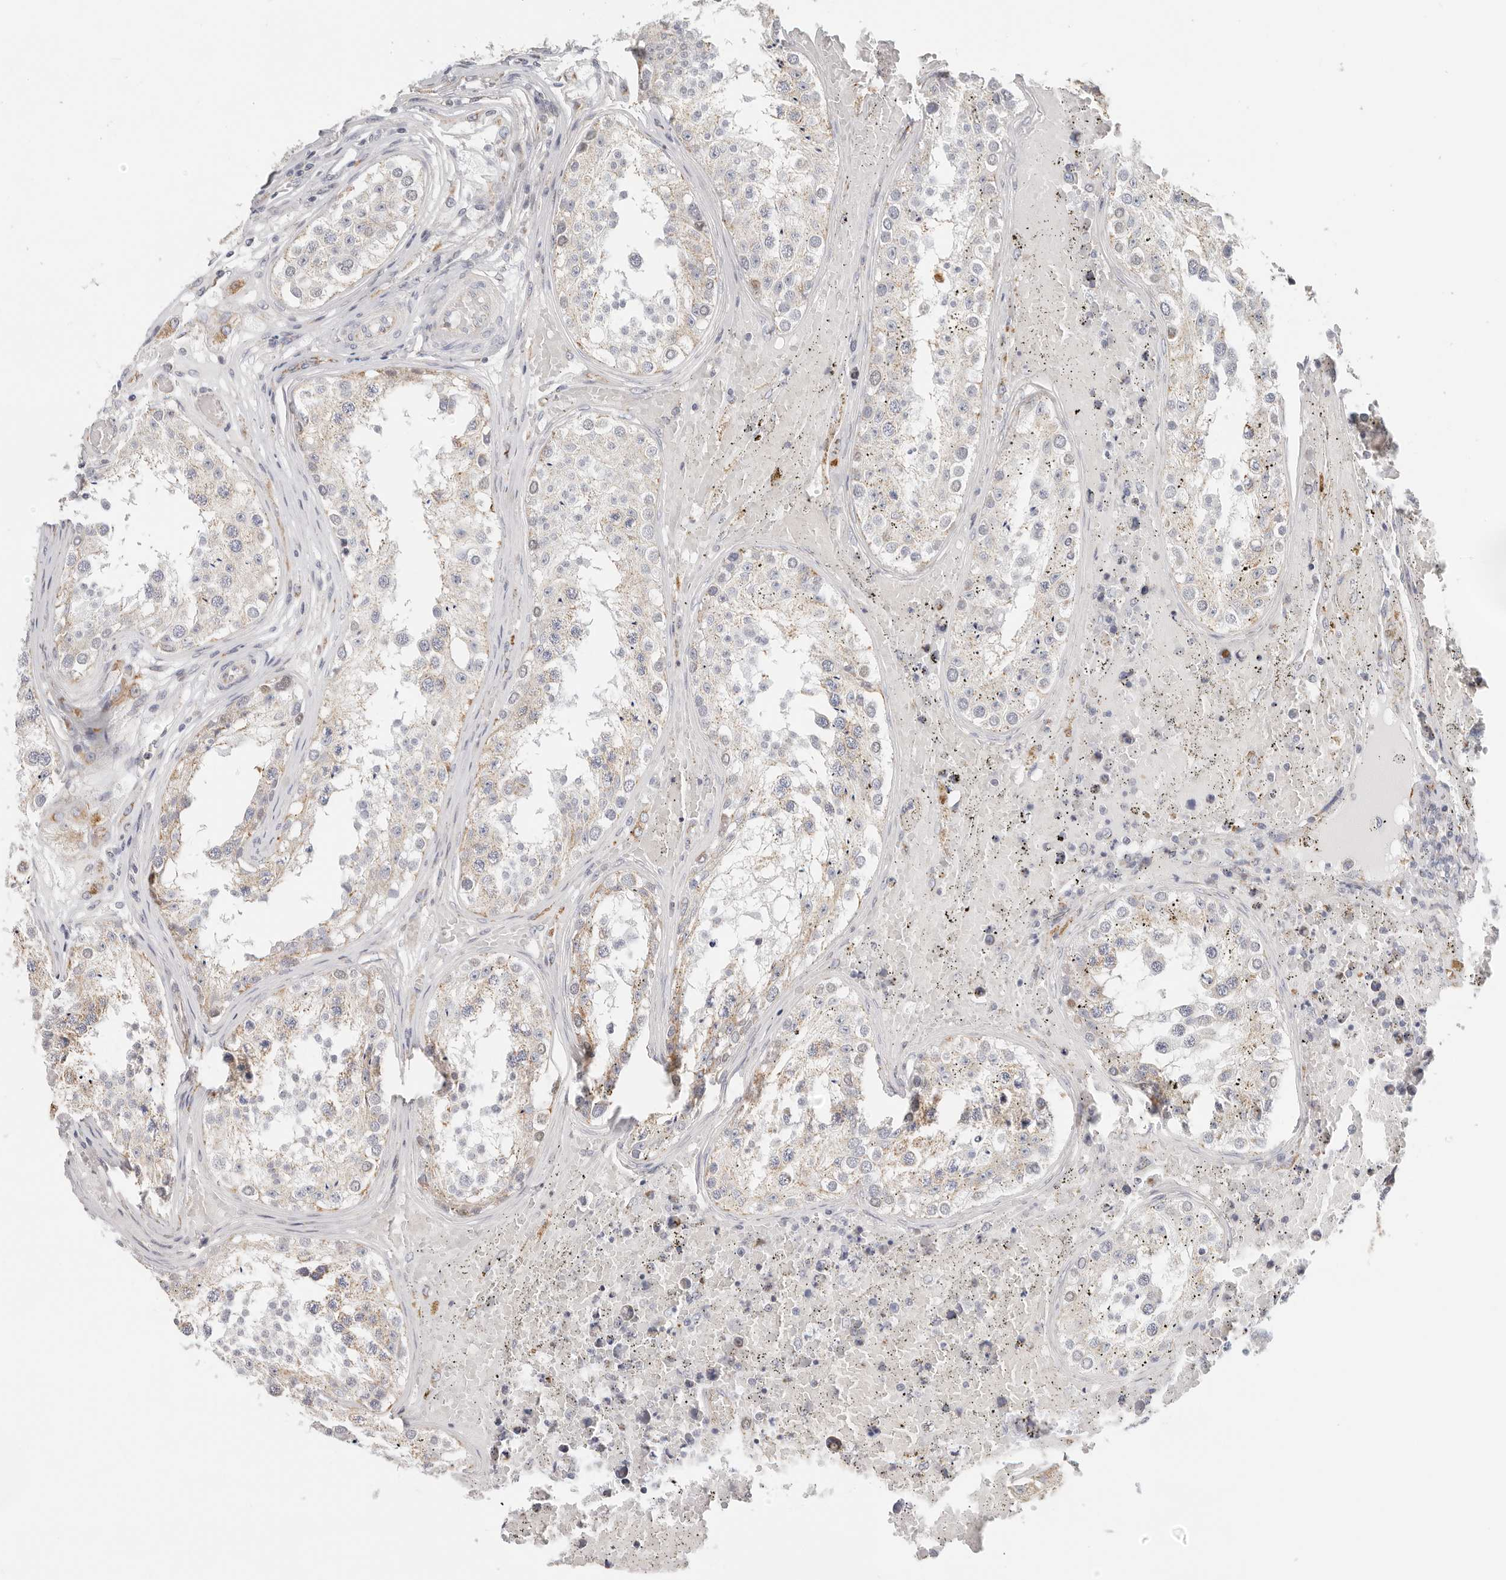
{"staining": {"intensity": "weak", "quantity": "25%-75%", "location": "cytoplasmic/membranous"}, "tissue": "testis cancer", "cell_type": "Tumor cells", "image_type": "cancer", "snomed": [{"axis": "morphology", "description": "Carcinoma, Embryonal, NOS"}, {"axis": "topography", "description": "Testis"}], "caption": "Immunohistochemistry (IHC) of embryonal carcinoma (testis) demonstrates low levels of weak cytoplasmic/membranous expression in about 25%-75% of tumor cells.", "gene": "AFDN", "patient": {"sex": "male", "age": 25}}